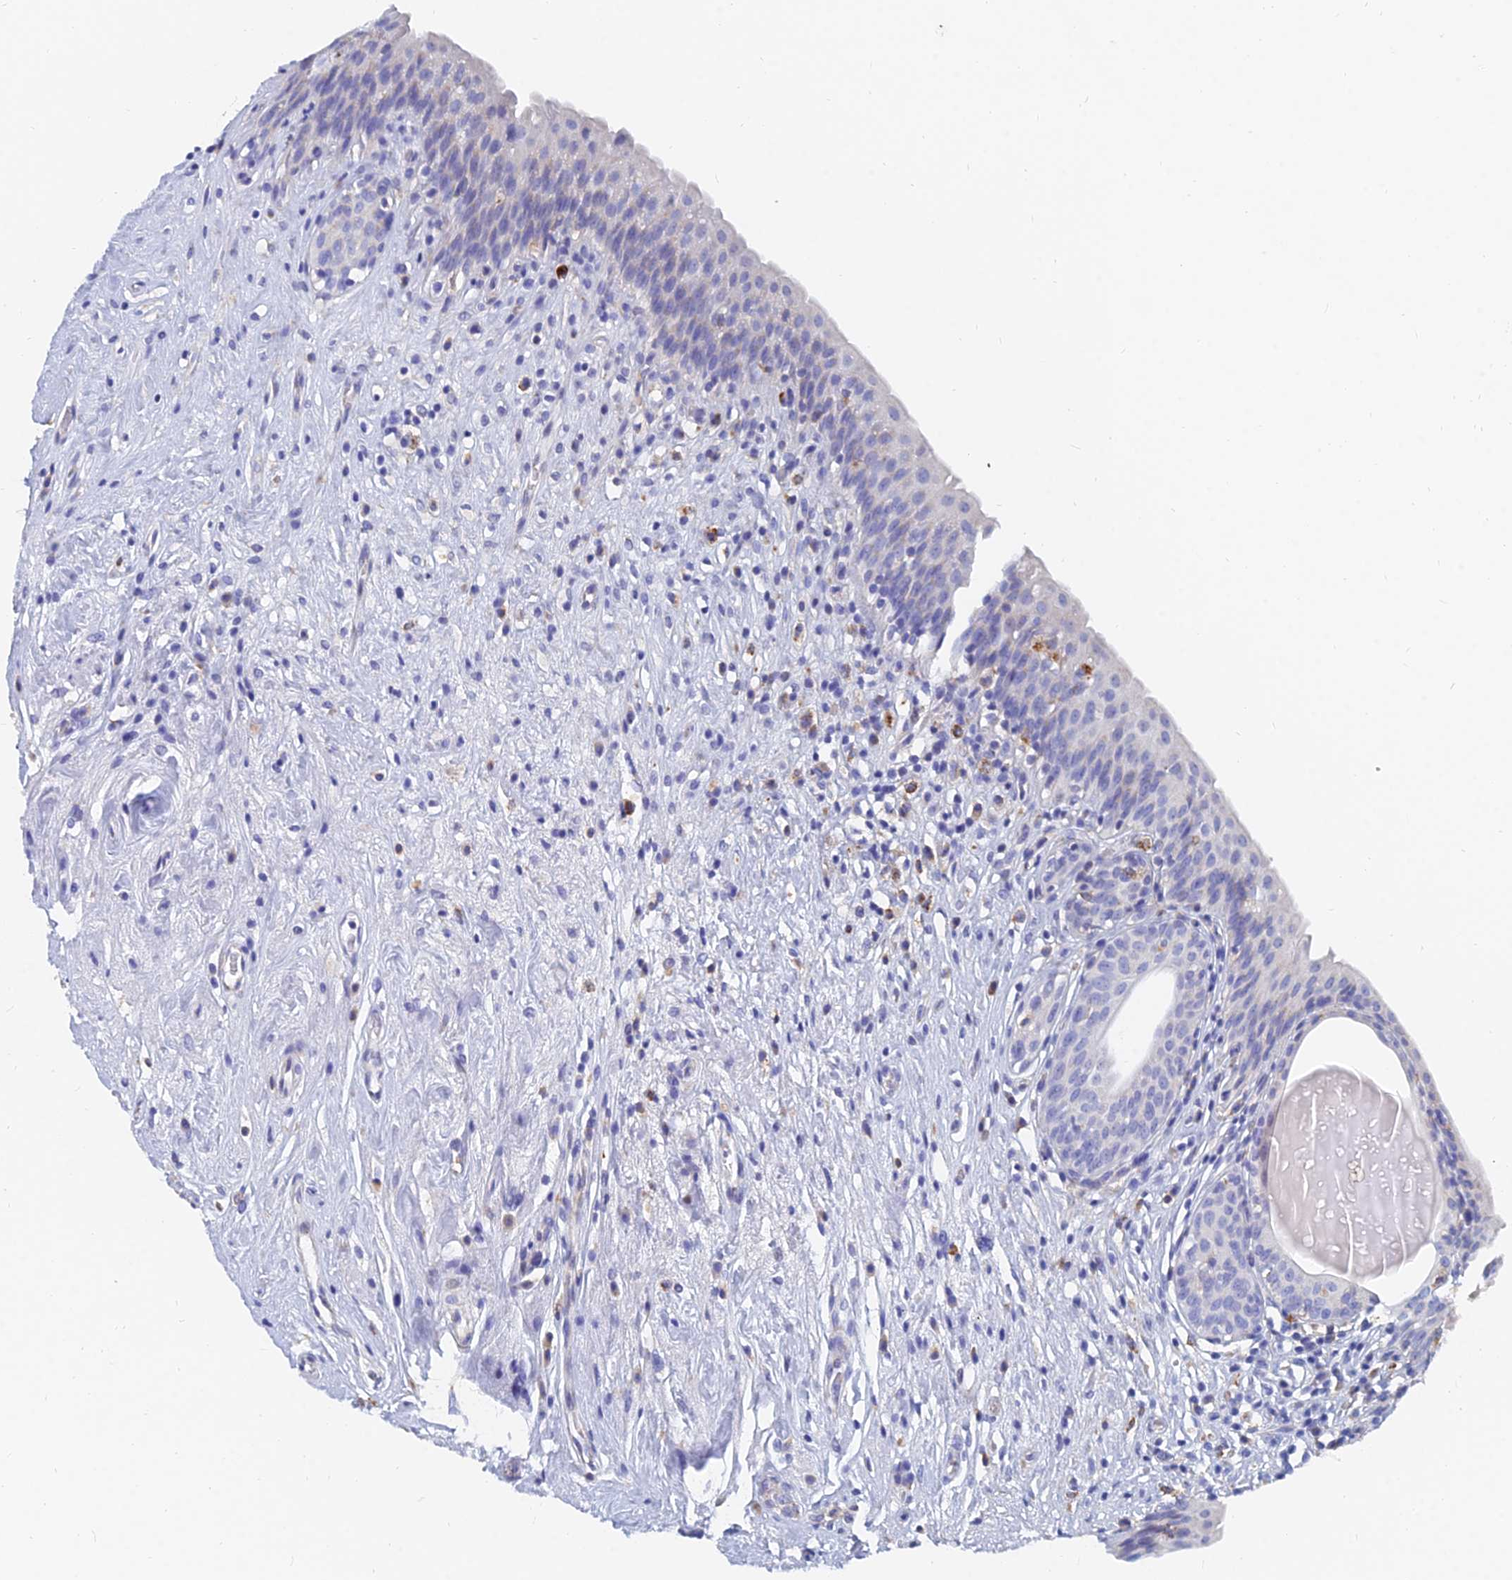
{"staining": {"intensity": "moderate", "quantity": "<25%", "location": "cytoplasmic/membranous"}, "tissue": "urinary bladder", "cell_type": "Urothelial cells", "image_type": "normal", "snomed": [{"axis": "morphology", "description": "Normal tissue, NOS"}, {"axis": "topography", "description": "Urinary bladder"}], "caption": "IHC staining of unremarkable urinary bladder, which displays low levels of moderate cytoplasmic/membranous positivity in approximately <25% of urothelial cells indicating moderate cytoplasmic/membranous protein staining. The staining was performed using DAB (3,3'-diaminobenzidine) (brown) for protein detection and nuclei were counterstained in hematoxylin (blue).", "gene": "SPNS1", "patient": {"sex": "male", "age": 83}}